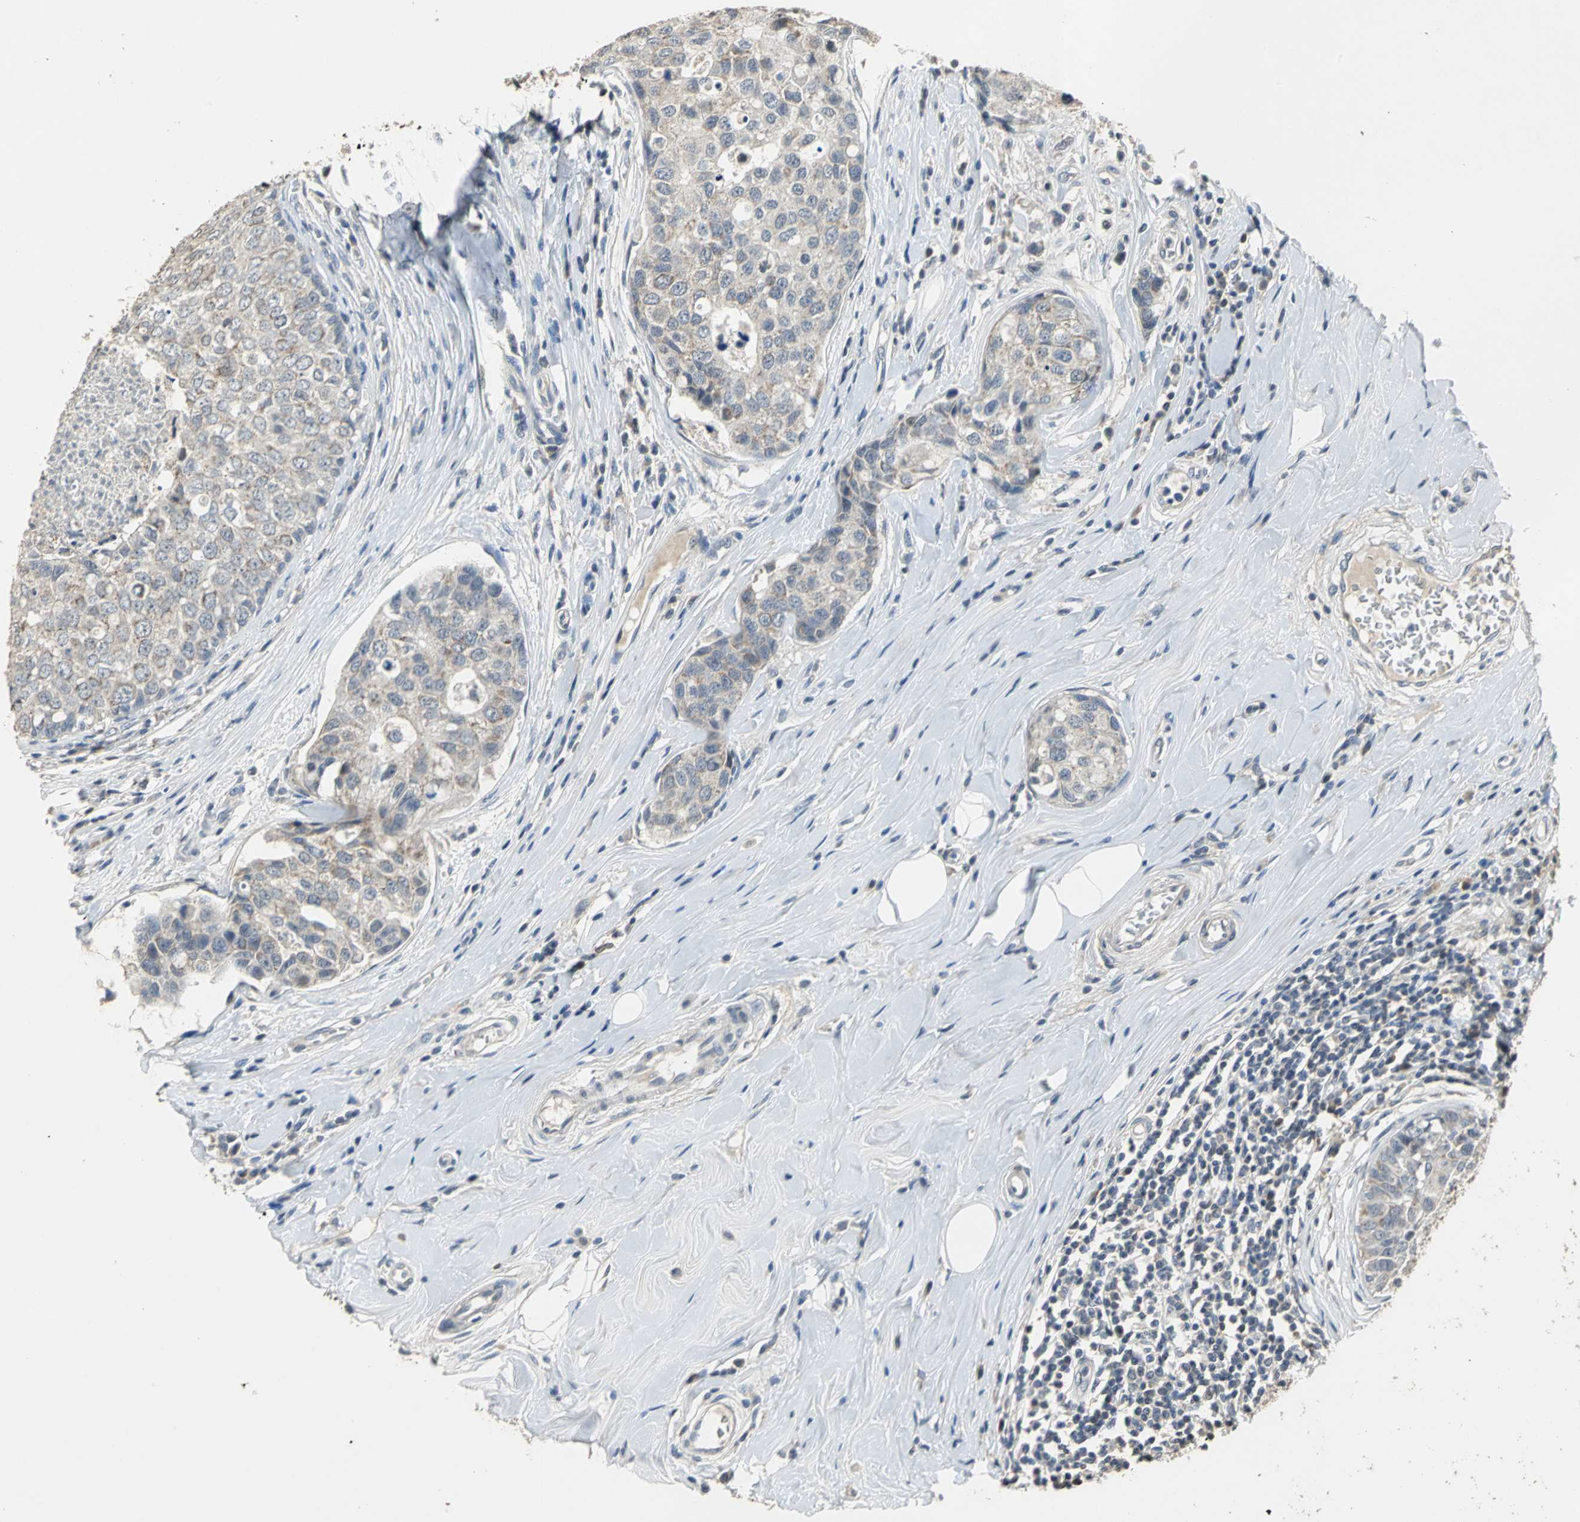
{"staining": {"intensity": "weak", "quantity": ">75%", "location": "cytoplasmic/membranous"}, "tissue": "breast cancer", "cell_type": "Tumor cells", "image_type": "cancer", "snomed": [{"axis": "morphology", "description": "Duct carcinoma"}, {"axis": "topography", "description": "Breast"}], "caption": "IHC (DAB) staining of infiltrating ductal carcinoma (breast) demonstrates weak cytoplasmic/membranous protein staining in approximately >75% of tumor cells.", "gene": "JADE3", "patient": {"sex": "female", "age": 27}}